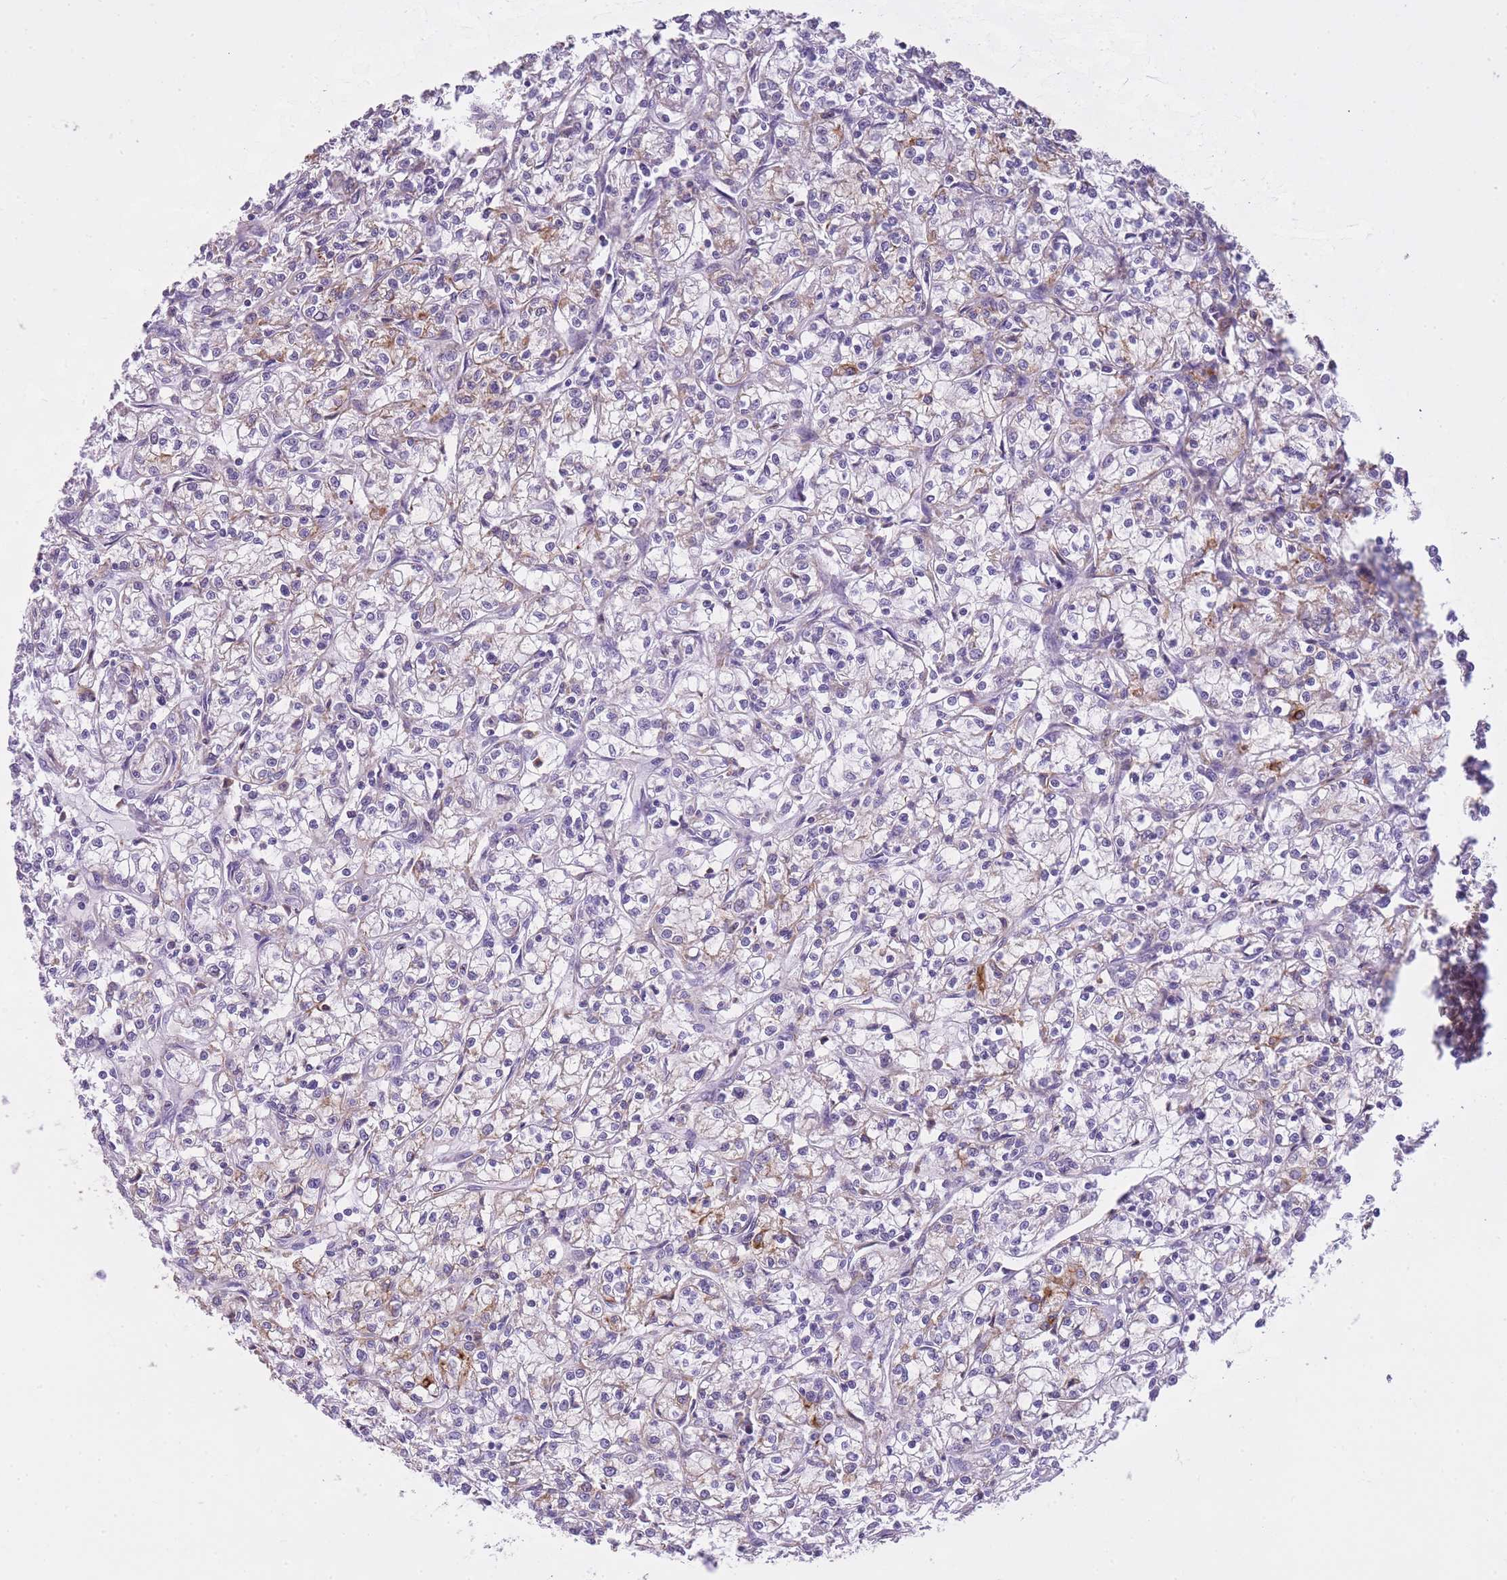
{"staining": {"intensity": "moderate", "quantity": "<25%", "location": "cytoplasmic/membranous"}, "tissue": "renal cancer", "cell_type": "Tumor cells", "image_type": "cancer", "snomed": [{"axis": "morphology", "description": "Adenocarcinoma, NOS"}, {"axis": "topography", "description": "Kidney"}], "caption": "A micrograph showing moderate cytoplasmic/membranous expression in approximately <25% of tumor cells in renal cancer, as visualized by brown immunohistochemical staining.", "gene": "RADX", "patient": {"sex": "female", "age": 59}}